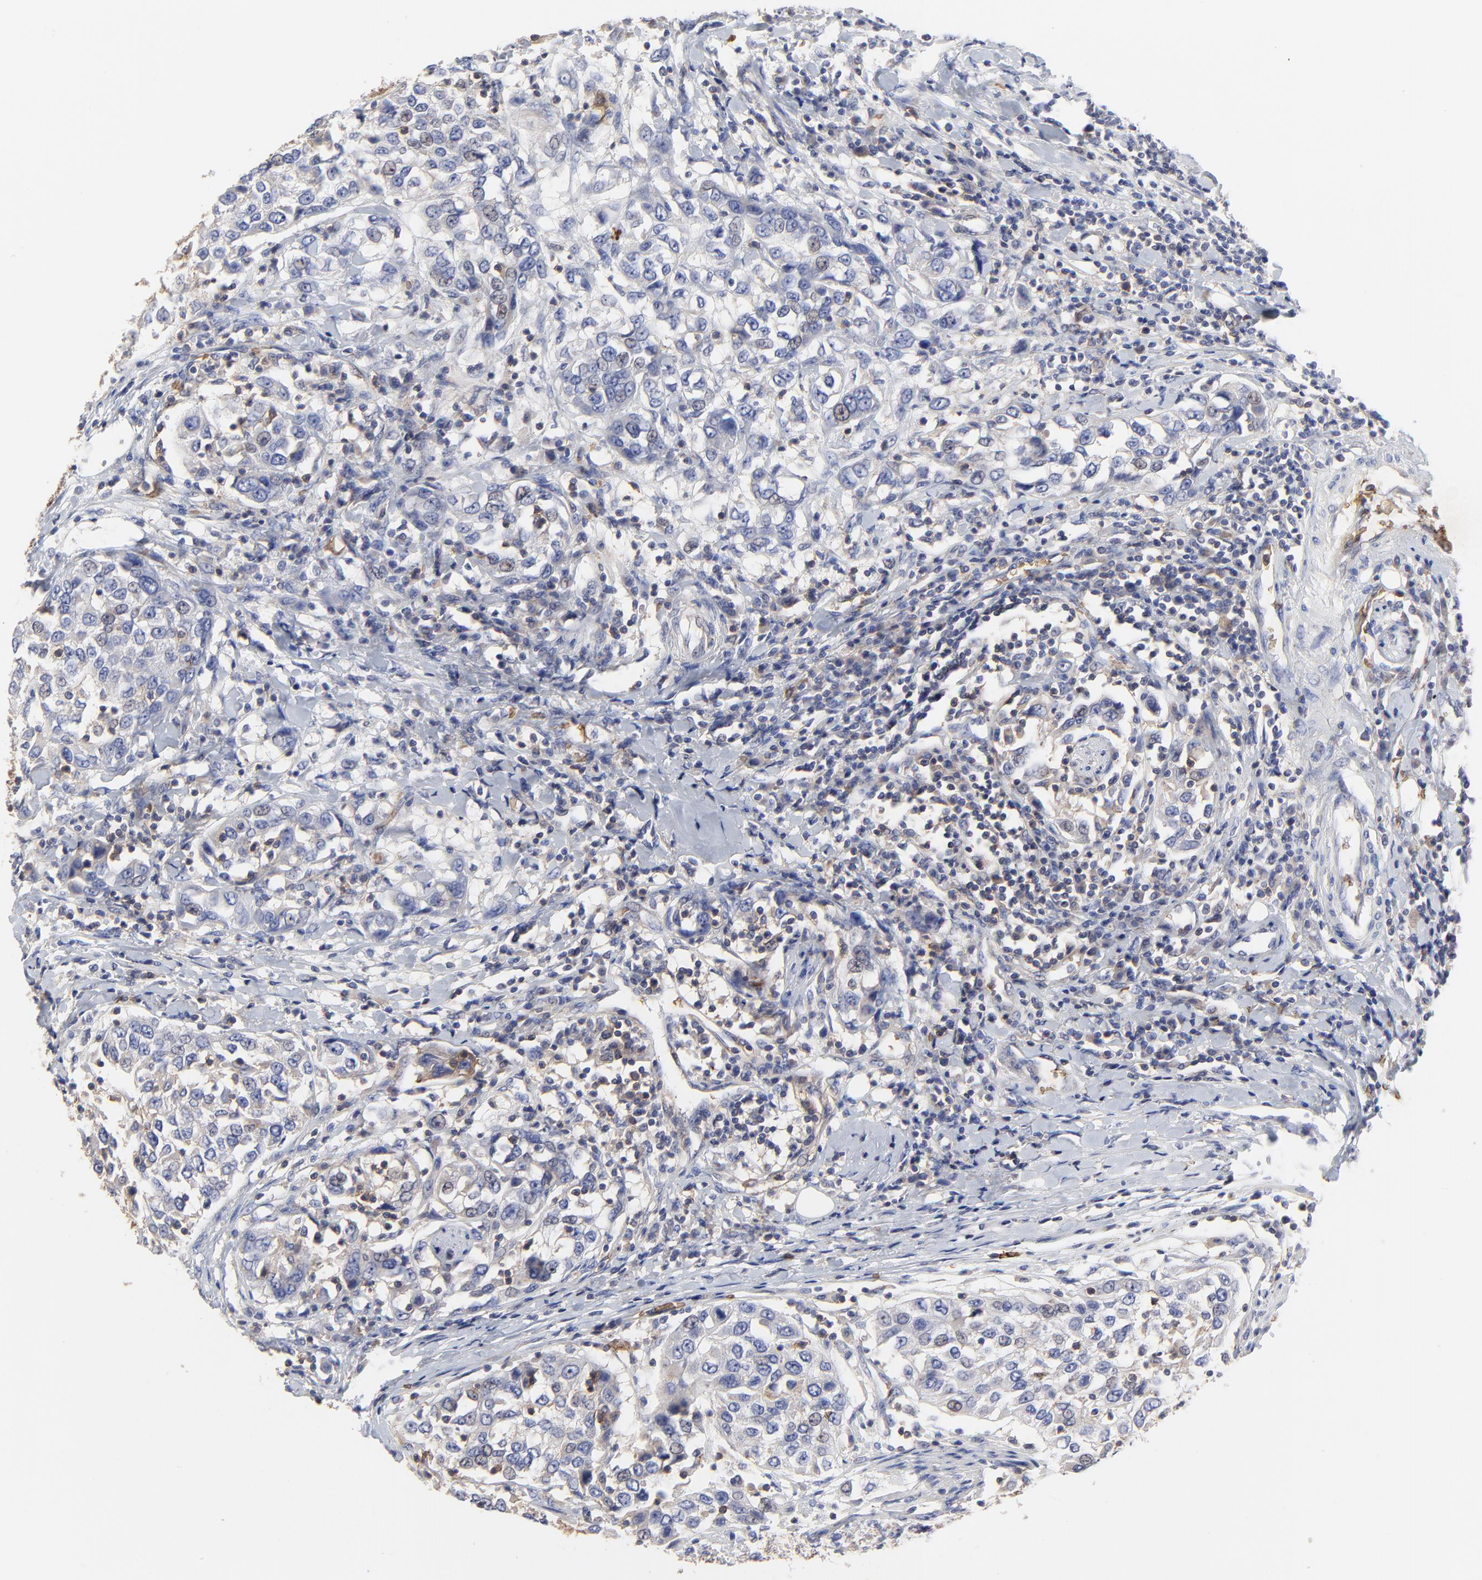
{"staining": {"intensity": "negative", "quantity": "none", "location": "none"}, "tissue": "urothelial cancer", "cell_type": "Tumor cells", "image_type": "cancer", "snomed": [{"axis": "morphology", "description": "Urothelial carcinoma, High grade"}, {"axis": "topography", "description": "Urinary bladder"}], "caption": "Urothelial cancer was stained to show a protein in brown. There is no significant expression in tumor cells.", "gene": "PAG1", "patient": {"sex": "female", "age": 80}}